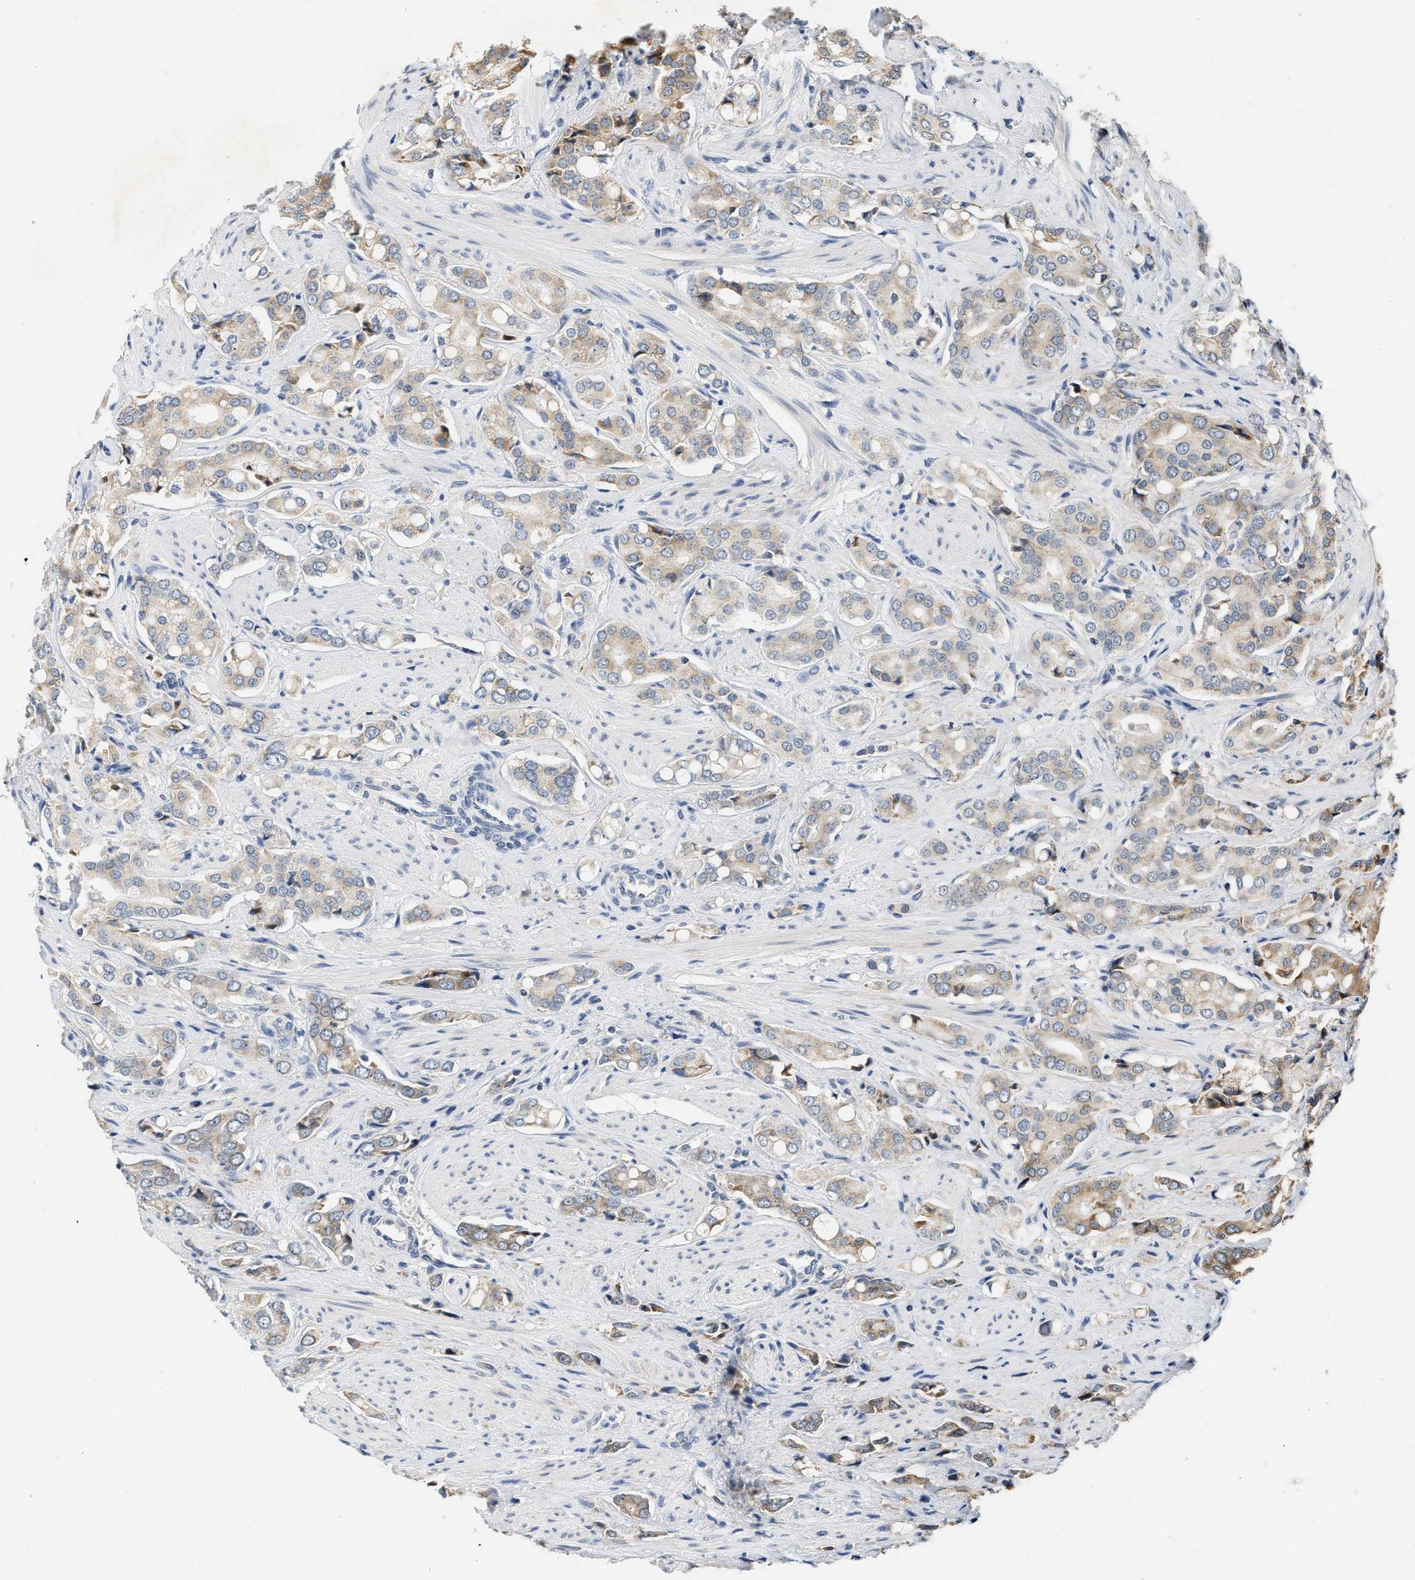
{"staining": {"intensity": "weak", "quantity": ">75%", "location": "cytoplasmic/membranous"}, "tissue": "prostate cancer", "cell_type": "Tumor cells", "image_type": "cancer", "snomed": [{"axis": "morphology", "description": "Adenocarcinoma, High grade"}, {"axis": "topography", "description": "Prostate"}], "caption": "Immunohistochemical staining of human prostate adenocarcinoma (high-grade) demonstrates low levels of weak cytoplasmic/membranous protein expression in approximately >75% of tumor cells.", "gene": "GIGYF1", "patient": {"sex": "male", "age": 52}}